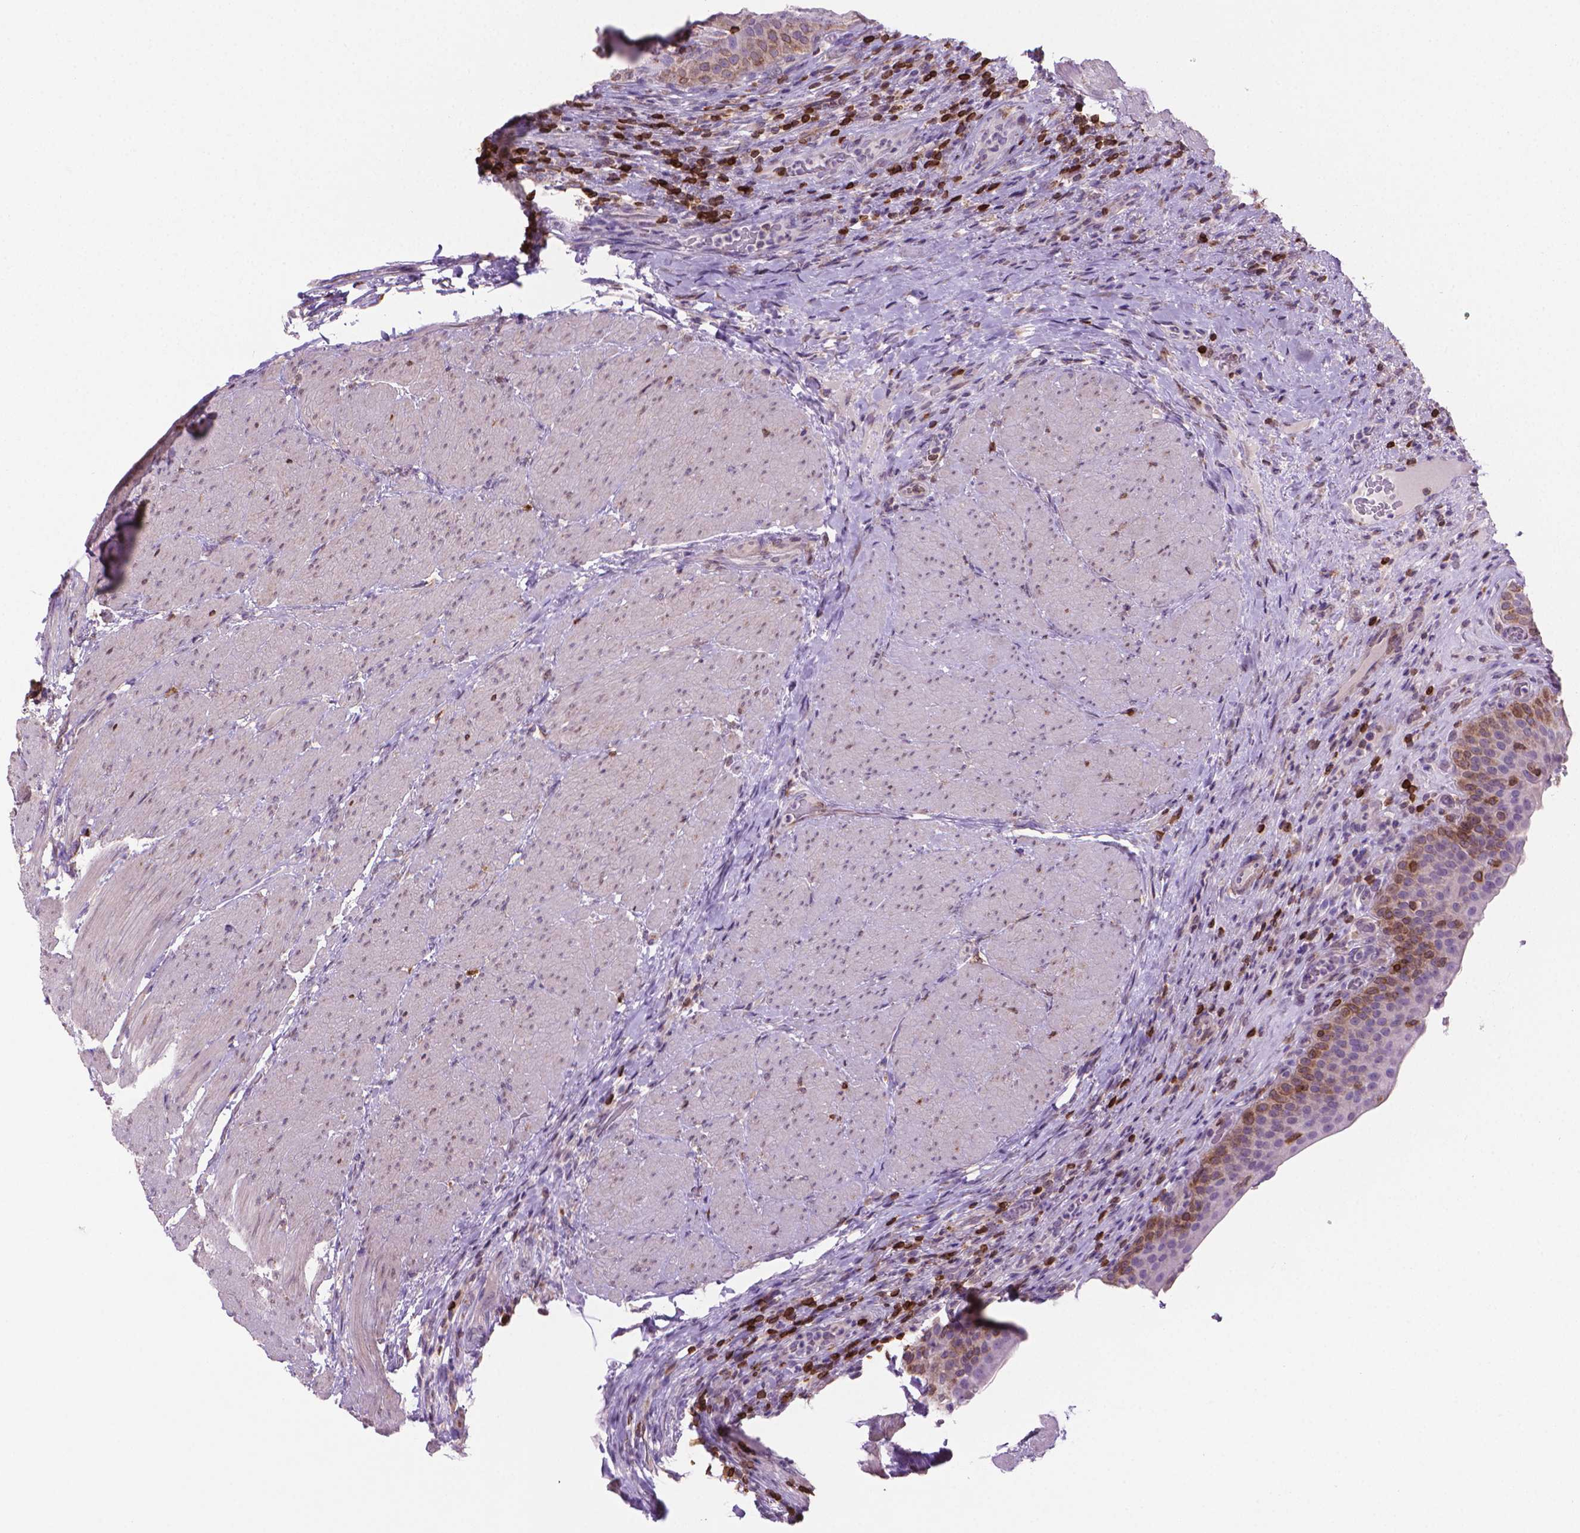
{"staining": {"intensity": "moderate", "quantity": "25%-75%", "location": "cytoplasmic/membranous"}, "tissue": "urinary bladder", "cell_type": "Urothelial cells", "image_type": "normal", "snomed": [{"axis": "morphology", "description": "Normal tissue, NOS"}, {"axis": "topography", "description": "Urinary bladder"}, {"axis": "topography", "description": "Peripheral nerve tissue"}], "caption": "IHC (DAB) staining of normal urinary bladder demonstrates moderate cytoplasmic/membranous protein staining in about 25%-75% of urothelial cells.", "gene": "BCL2", "patient": {"sex": "male", "age": 66}}